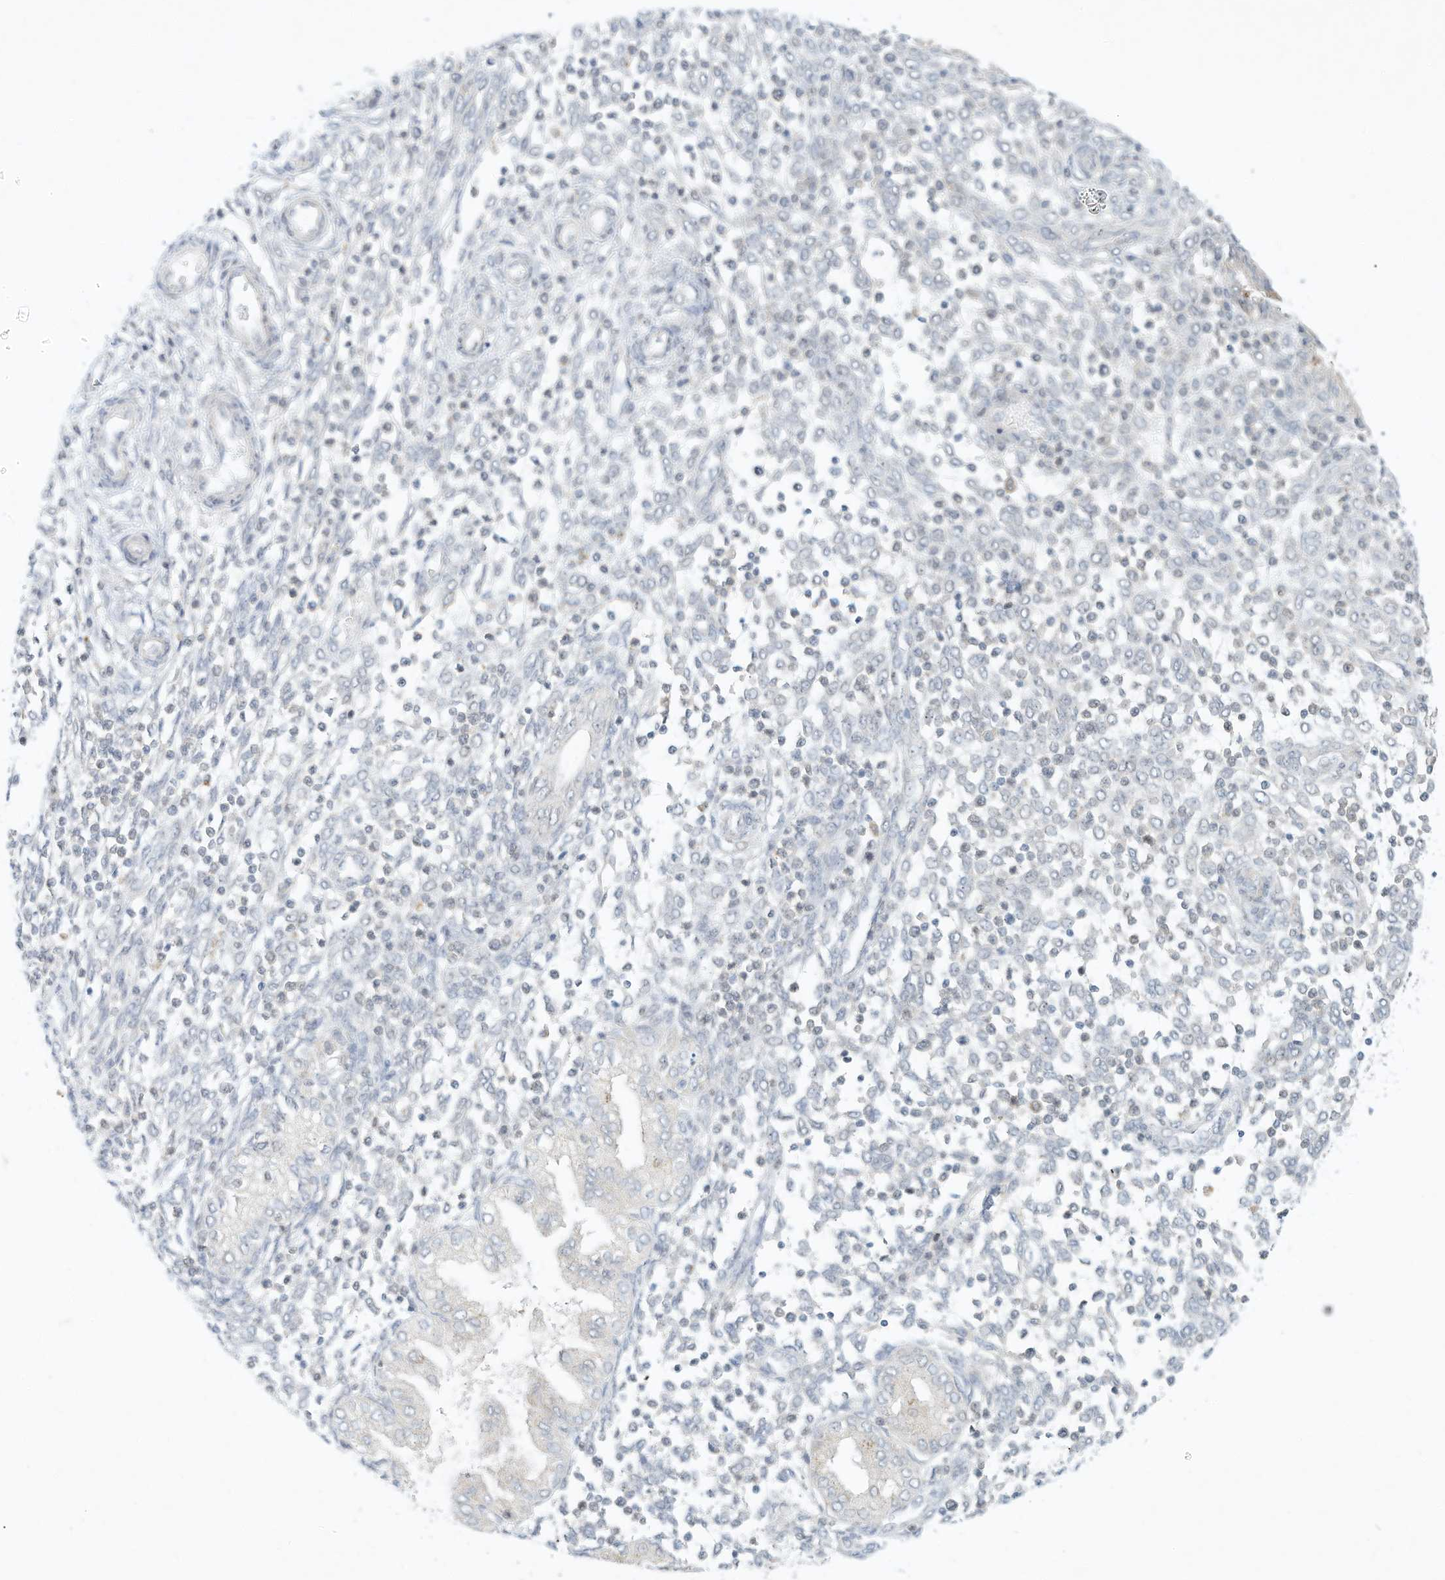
{"staining": {"intensity": "weak", "quantity": "<25%", "location": "nuclear"}, "tissue": "endometrium", "cell_type": "Cells in endometrial stroma", "image_type": "normal", "snomed": [{"axis": "morphology", "description": "Normal tissue, NOS"}, {"axis": "topography", "description": "Endometrium"}], "caption": "The histopathology image demonstrates no staining of cells in endometrial stroma in benign endometrium.", "gene": "PAK6", "patient": {"sex": "female", "age": 53}}